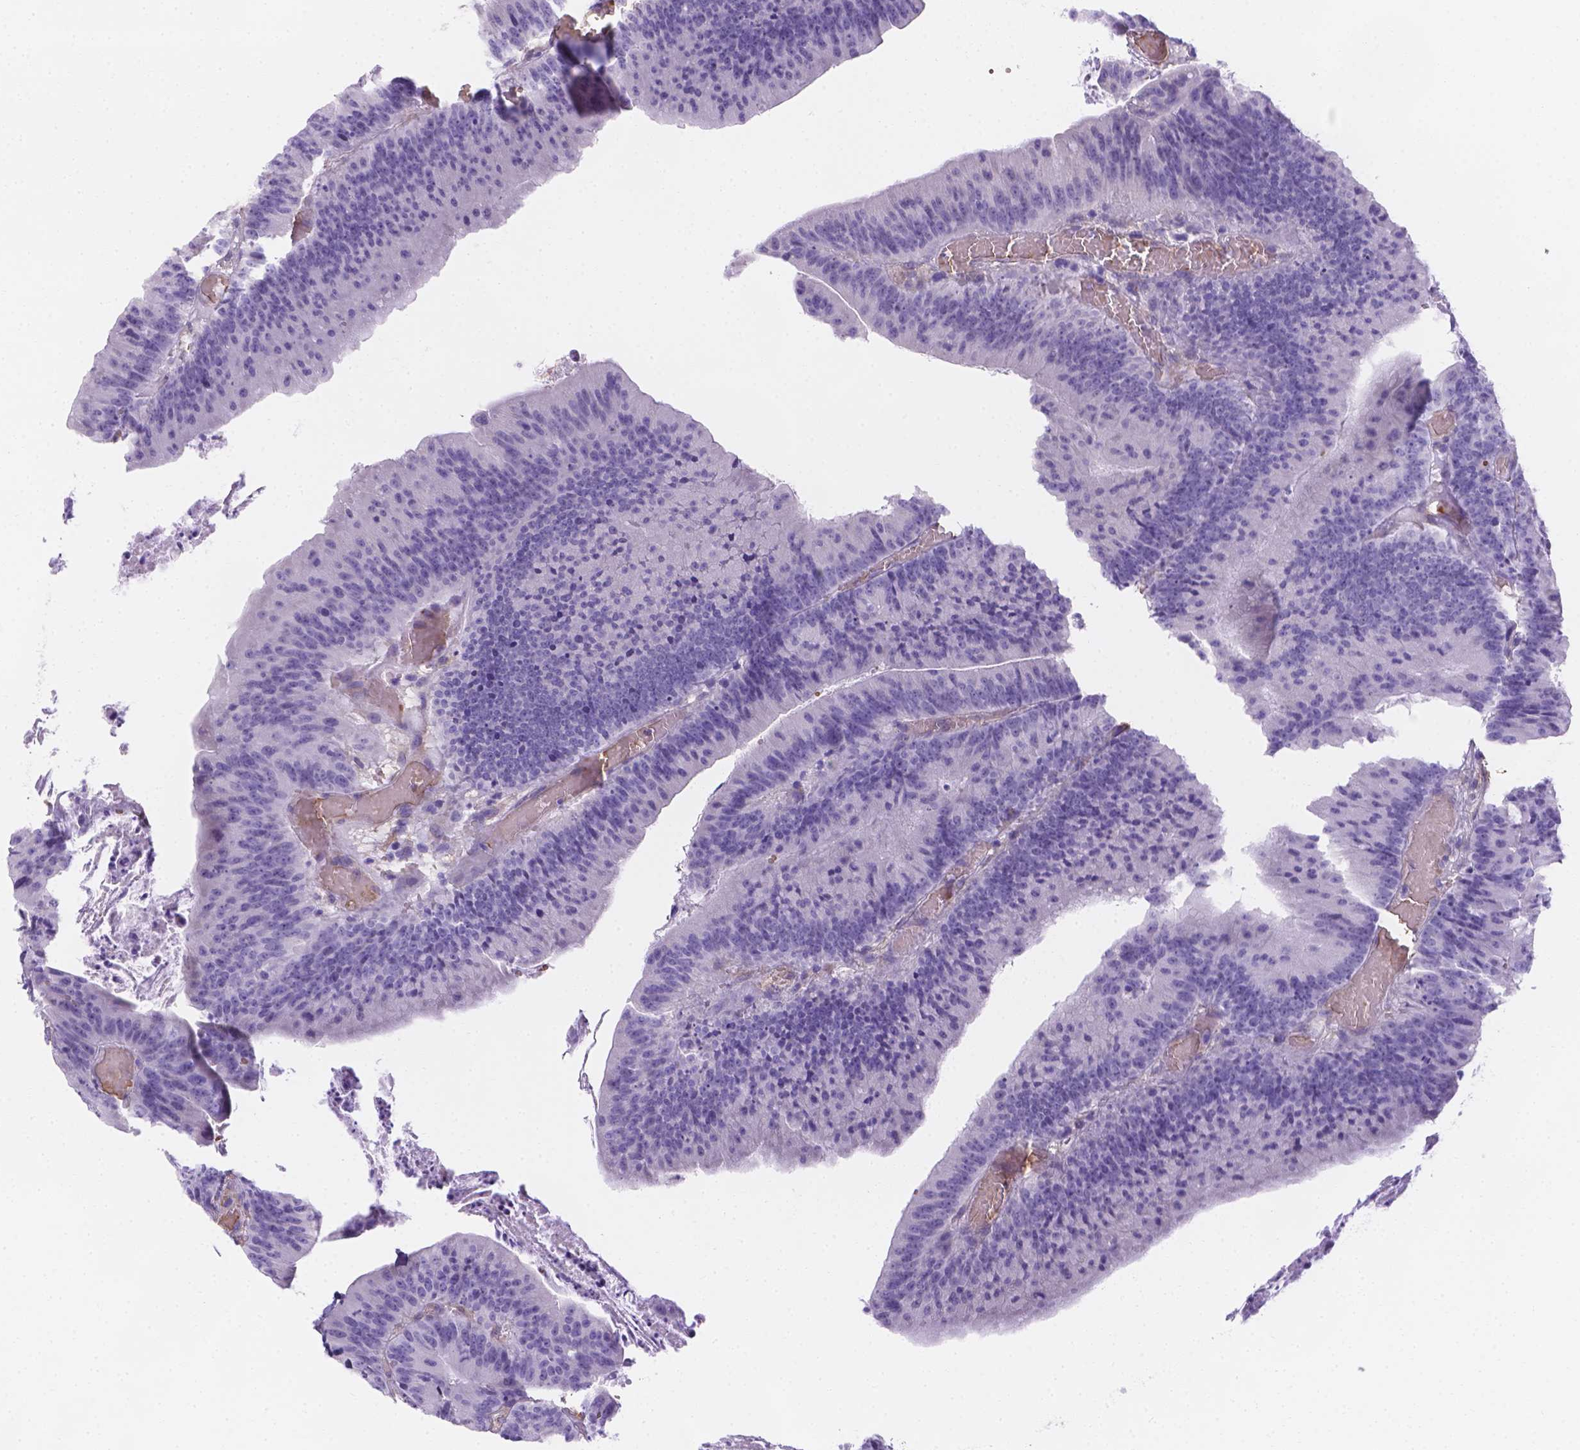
{"staining": {"intensity": "negative", "quantity": "none", "location": "none"}, "tissue": "colorectal cancer", "cell_type": "Tumor cells", "image_type": "cancer", "snomed": [{"axis": "morphology", "description": "Adenocarcinoma, NOS"}, {"axis": "topography", "description": "Colon"}], "caption": "Immunohistochemistry of human colorectal adenocarcinoma displays no expression in tumor cells. The staining is performed using DAB (3,3'-diaminobenzidine) brown chromogen with nuclei counter-stained in using hematoxylin.", "gene": "SLC40A1", "patient": {"sex": "female", "age": 78}}